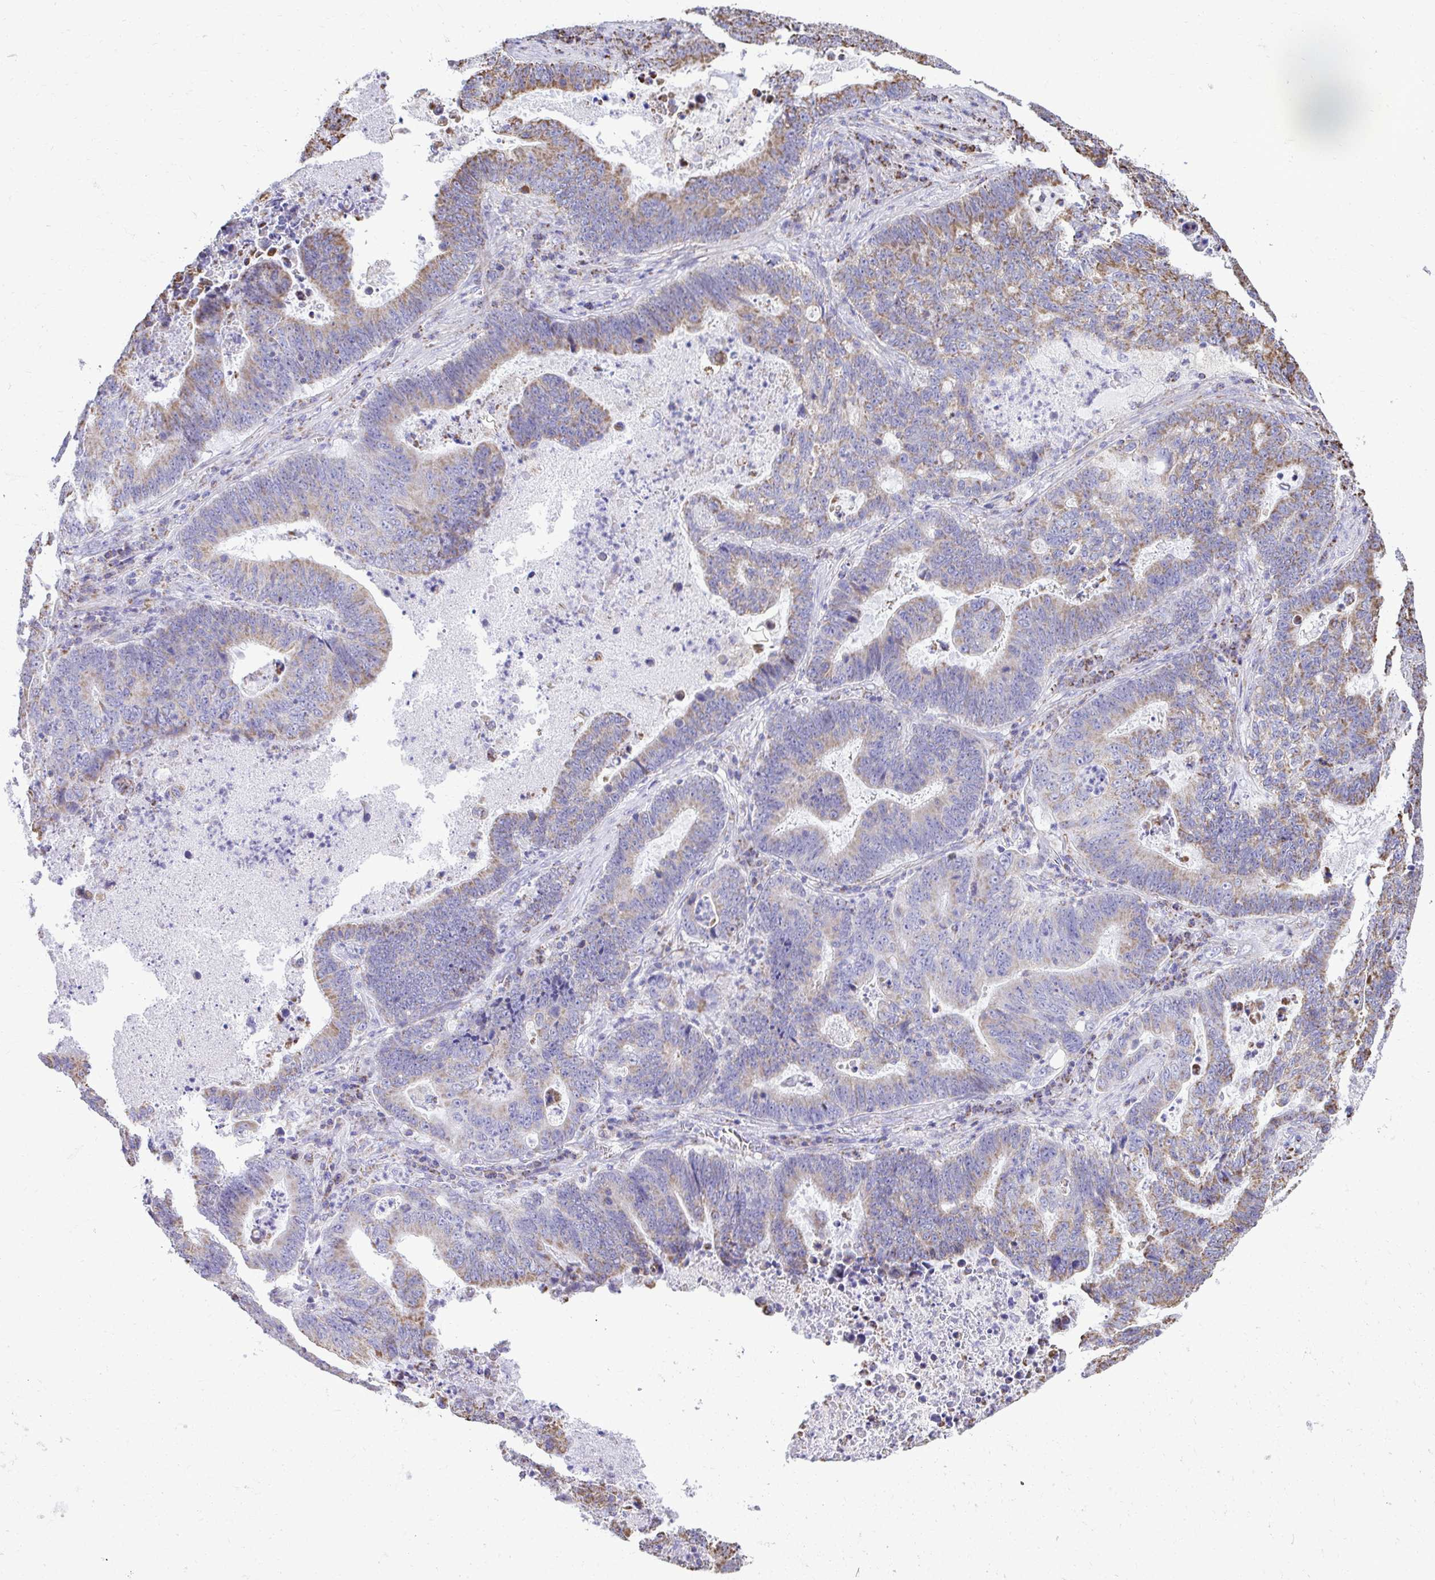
{"staining": {"intensity": "moderate", "quantity": "25%-75%", "location": "cytoplasmic/membranous"}, "tissue": "lung cancer", "cell_type": "Tumor cells", "image_type": "cancer", "snomed": [{"axis": "morphology", "description": "Aneuploidy"}, {"axis": "morphology", "description": "Adenocarcinoma, NOS"}, {"axis": "morphology", "description": "Adenocarcinoma primary or metastatic"}, {"axis": "topography", "description": "Lung"}], "caption": "An image showing moderate cytoplasmic/membranous positivity in approximately 25%-75% of tumor cells in lung cancer (adenocarcinoma), as visualized by brown immunohistochemical staining.", "gene": "MPZL2", "patient": {"sex": "female", "age": 75}}